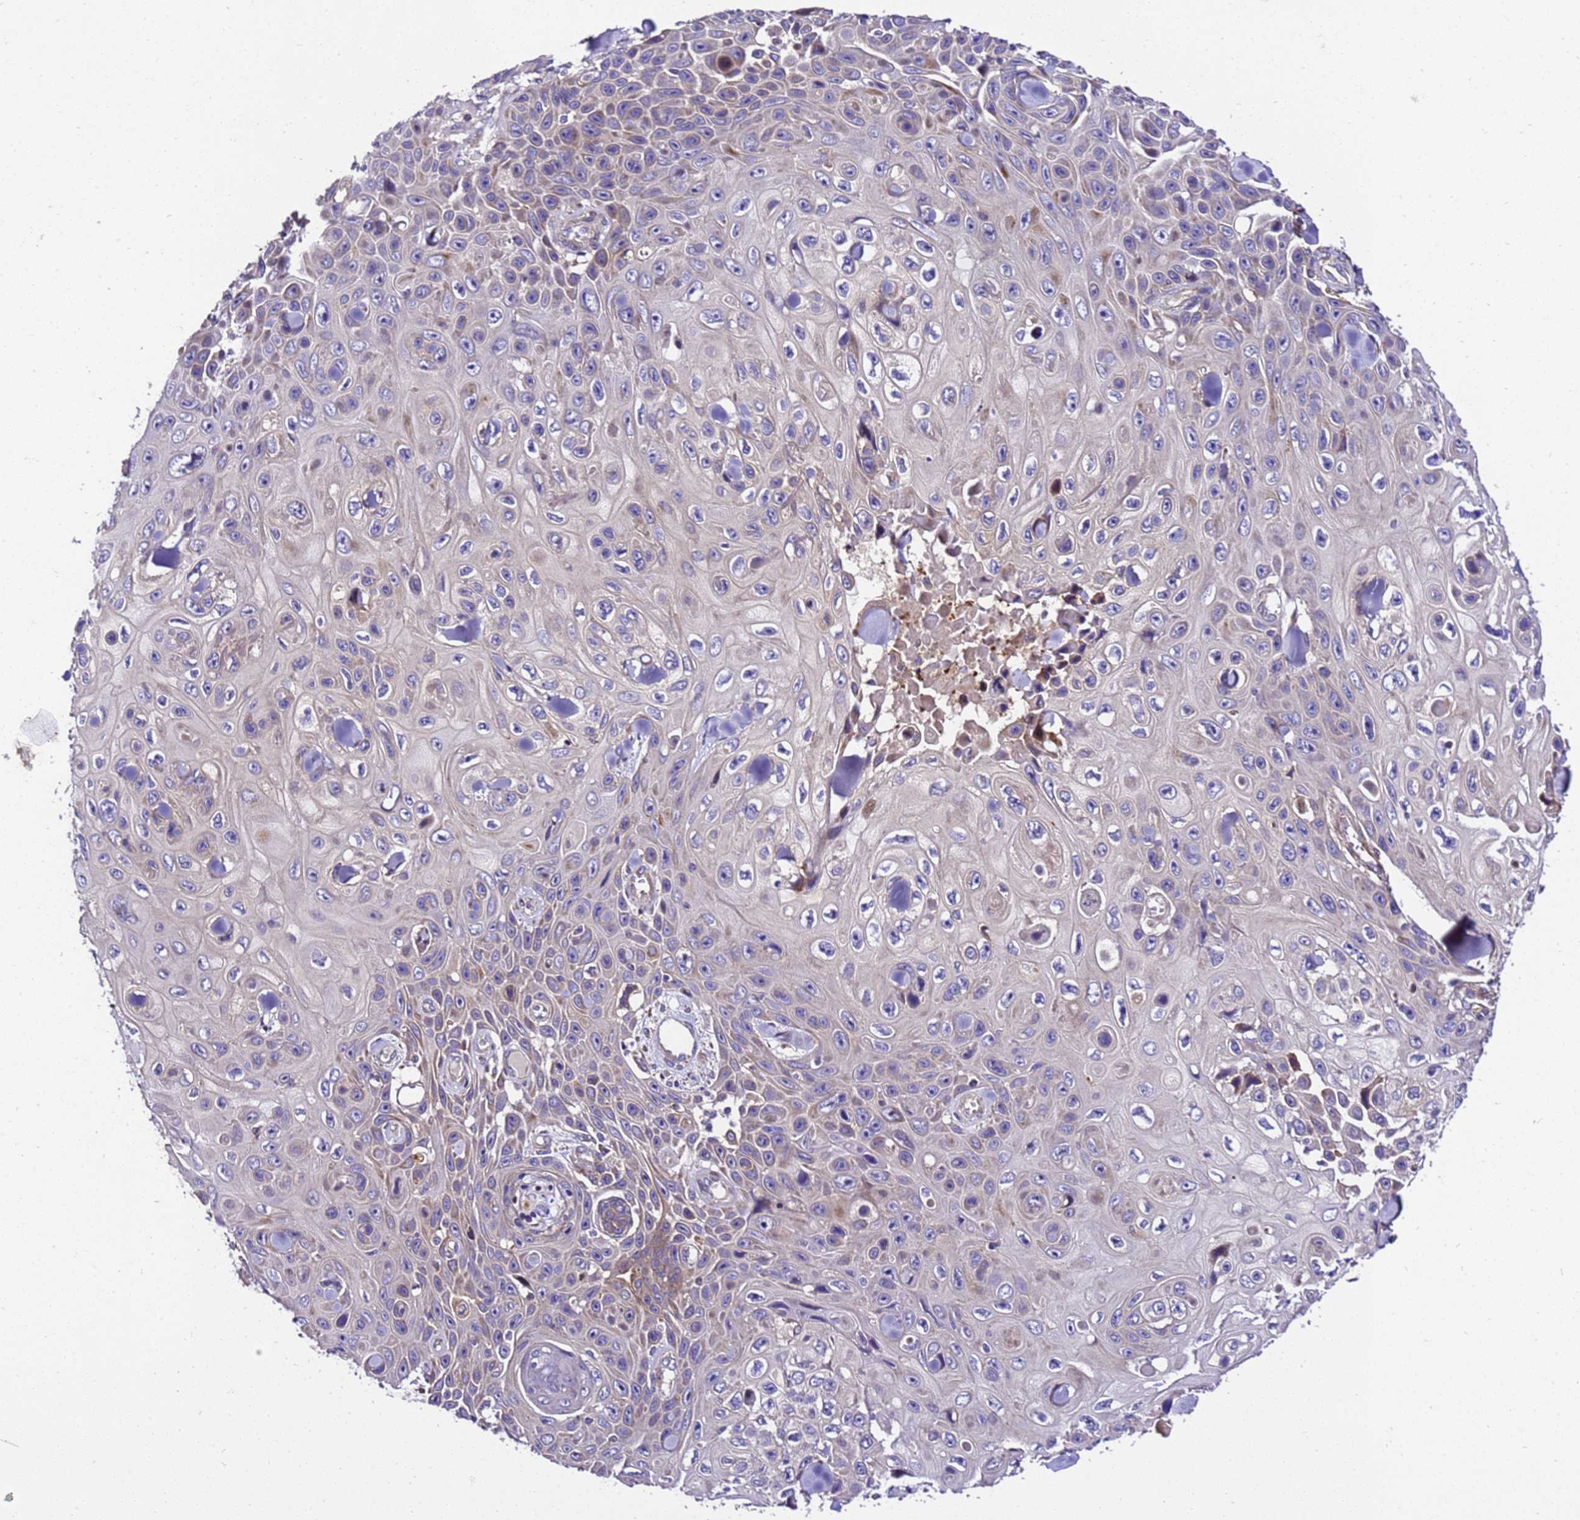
{"staining": {"intensity": "weak", "quantity": "<25%", "location": "cytoplasmic/membranous"}, "tissue": "skin cancer", "cell_type": "Tumor cells", "image_type": "cancer", "snomed": [{"axis": "morphology", "description": "Squamous cell carcinoma, NOS"}, {"axis": "topography", "description": "Skin"}], "caption": "Immunohistochemistry (IHC) of human skin cancer exhibits no expression in tumor cells.", "gene": "ZNF417", "patient": {"sex": "male", "age": 82}}